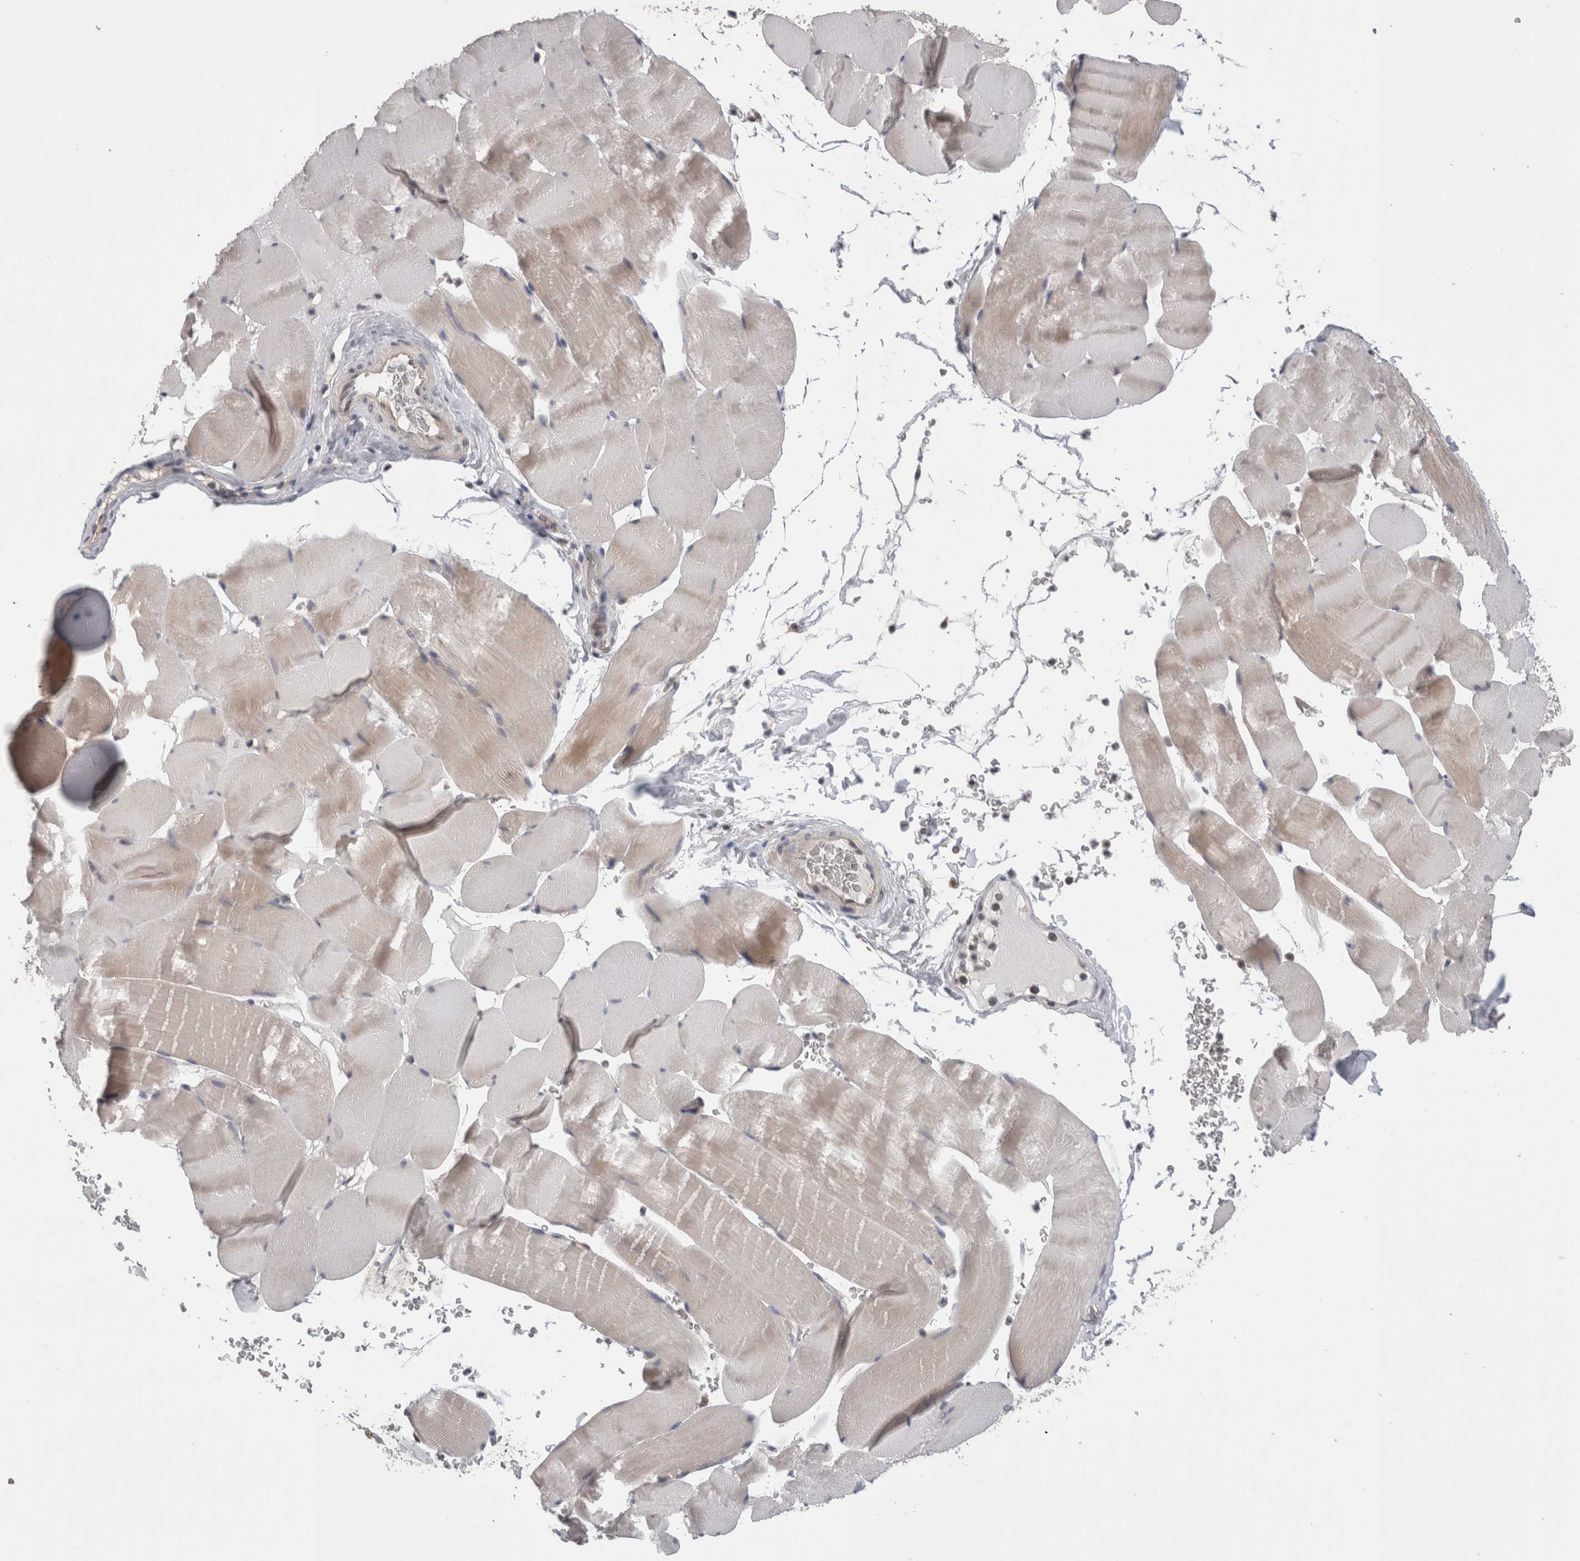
{"staining": {"intensity": "weak", "quantity": "<25%", "location": "cytoplasmic/membranous"}, "tissue": "skeletal muscle", "cell_type": "Myocytes", "image_type": "normal", "snomed": [{"axis": "morphology", "description": "Normal tissue, NOS"}, {"axis": "topography", "description": "Skeletal muscle"}], "caption": "High power microscopy histopathology image of an immunohistochemistry (IHC) micrograph of benign skeletal muscle, revealing no significant positivity in myocytes.", "gene": "DCTN6", "patient": {"sex": "male", "age": 62}}